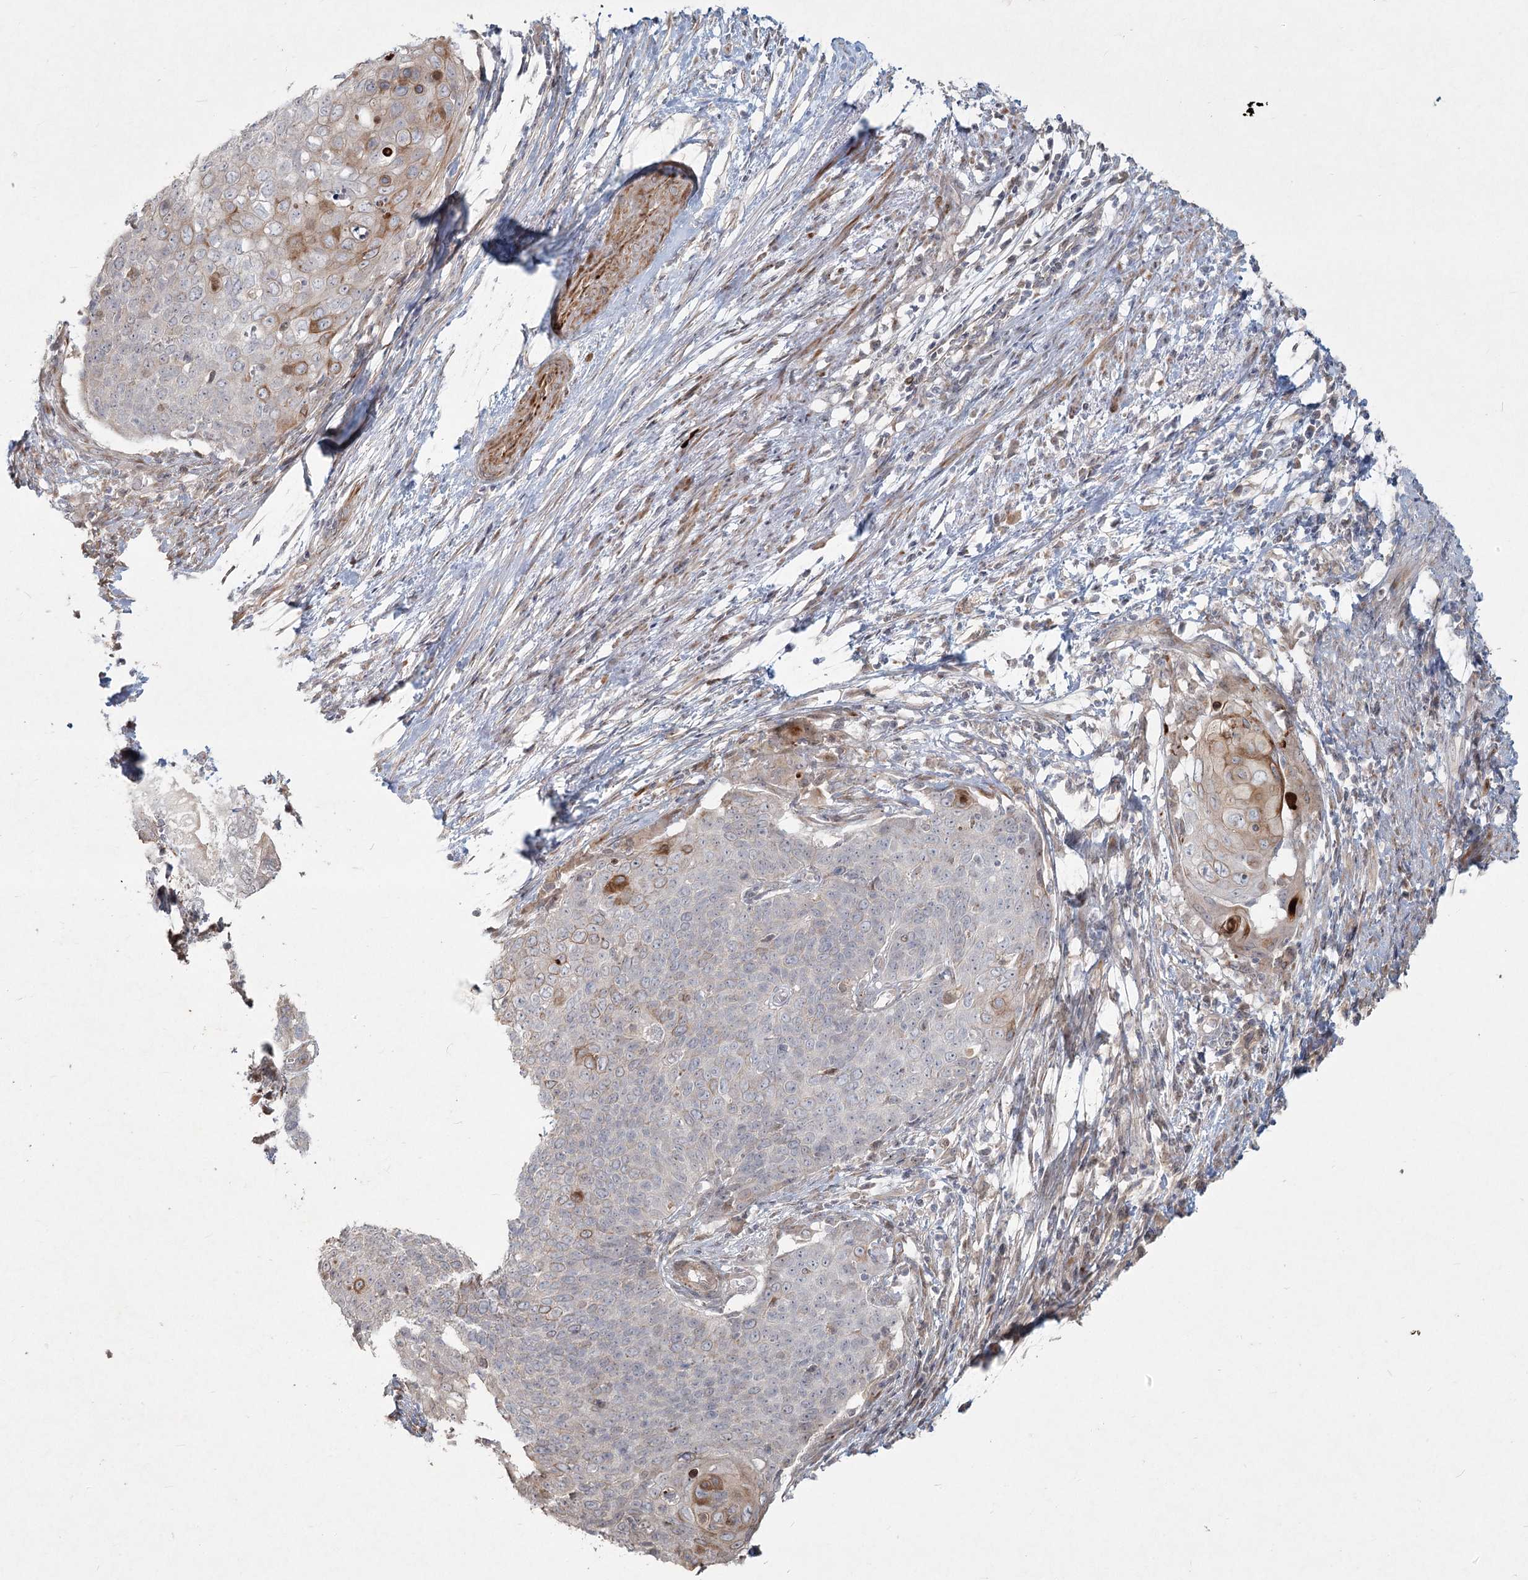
{"staining": {"intensity": "moderate", "quantity": "<25%", "location": "cytoplasmic/membranous"}, "tissue": "cervical cancer", "cell_type": "Tumor cells", "image_type": "cancer", "snomed": [{"axis": "morphology", "description": "Squamous cell carcinoma, NOS"}, {"axis": "topography", "description": "Cervix"}], "caption": "Brown immunohistochemical staining in human cervical cancer (squamous cell carcinoma) demonstrates moderate cytoplasmic/membranous staining in approximately <25% of tumor cells.", "gene": "LRP2BP", "patient": {"sex": "female", "age": 39}}